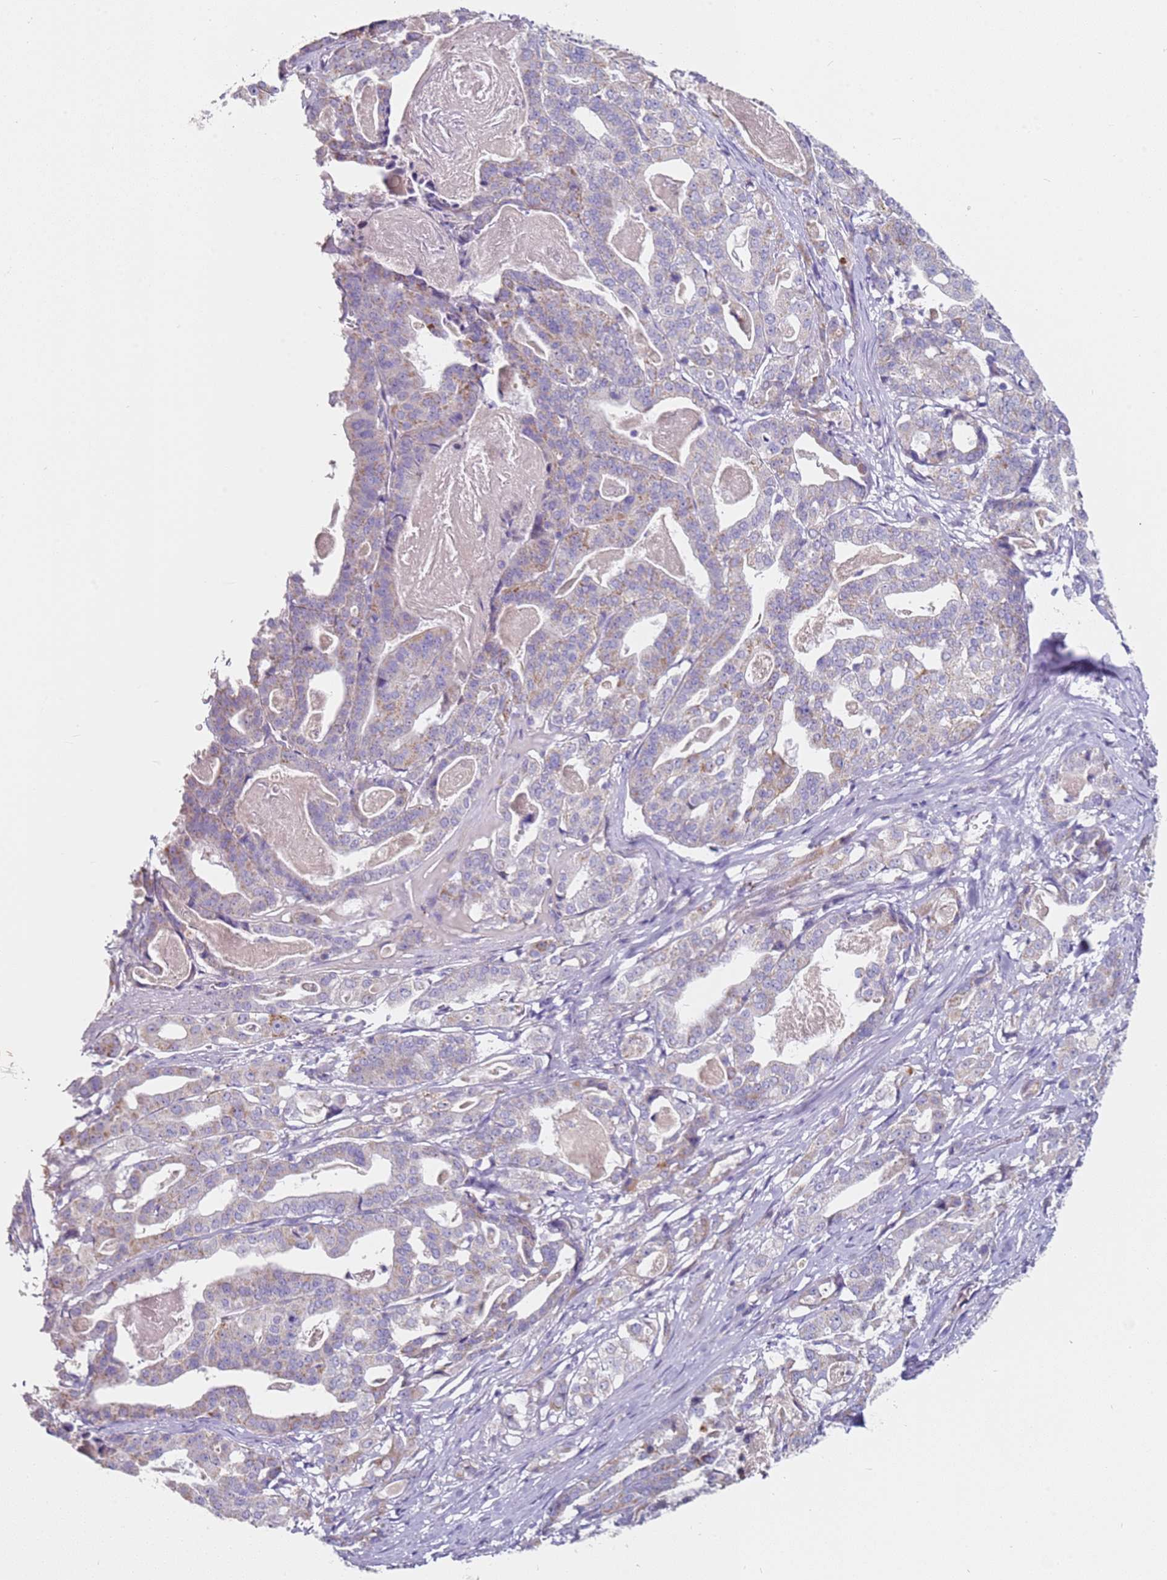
{"staining": {"intensity": "moderate", "quantity": "<25%", "location": "cytoplasmic/membranous"}, "tissue": "stomach cancer", "cell_type": "Tumor cells", "image_type": "cancer", "snomed": [{"axis": "morphology", "description": "Adenocarcinoma, NOS"}, {"axis": "topography", "description": "Stomach"}], "caption": "Stomach adenocarcinoma stained with DAB (3,3'-diaminobenzidine) immunohistochemistry (IHC) demonstrates low levels of moderate cytoplasmic/membranous positivity in approximately <25% of tumor cells. (DAB IHC with brightfield microscopy, high magnification).", "gene": "ALS2", "patient": {"sex": "male", "age": 48}}